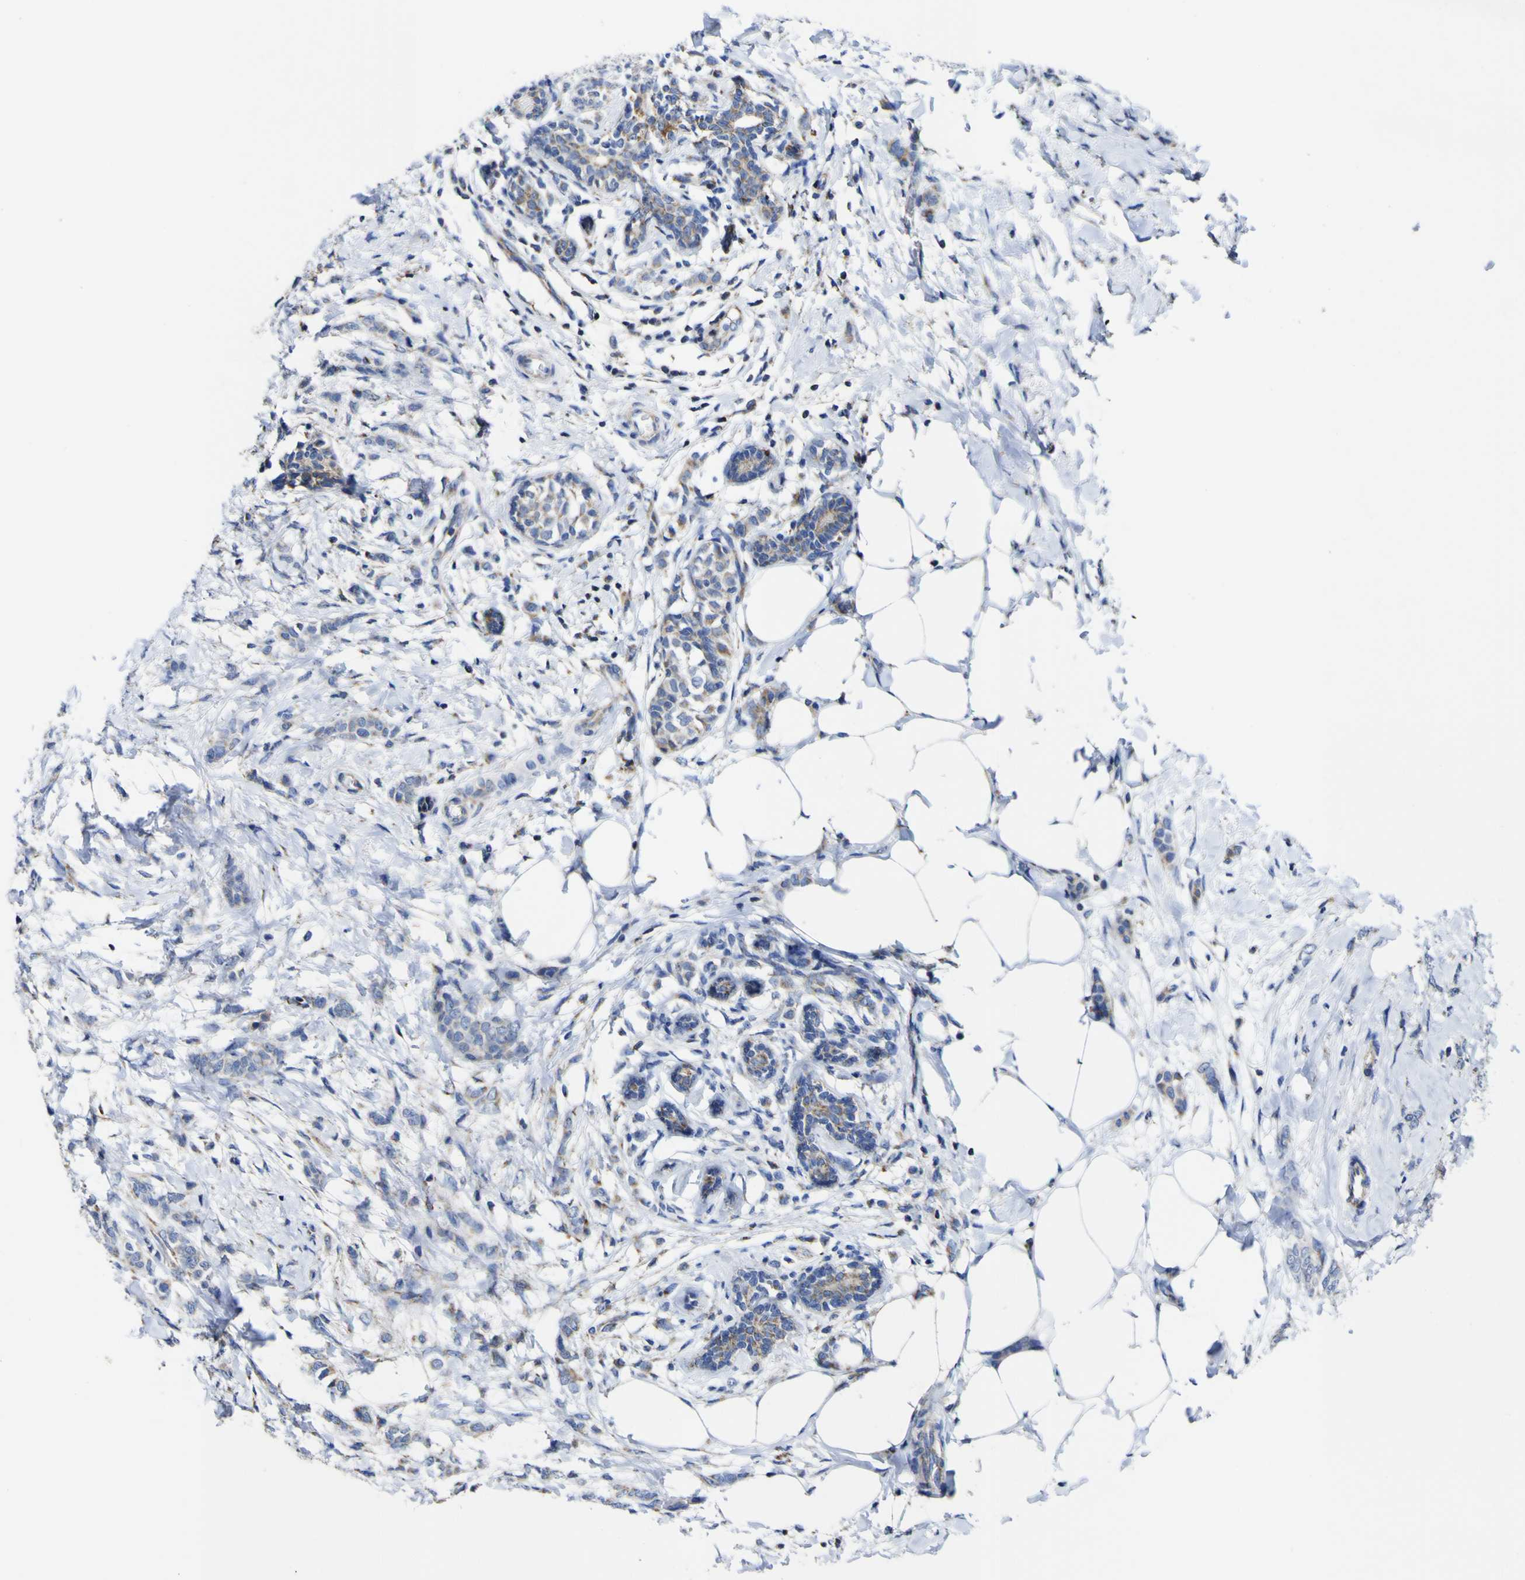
{"staining": {"intensity": "weak", "quantity": ">75%", "location": "cytoplasmic/membranous"}, "tissue": "breast cancer", "cell_type": "Tumor cells", "image_type": "cancer", "snomed": [{"axis": "morphology", "description": "Lobular carcinoma, in situ"}, {"axis": "morphology", "description": "Lobular carcinoma"}, {"axis": "topography", "description": "Breast"}], "caption": "DAB (3,3'-diaminobenzidine) immunohistochemical staining of breast cancer (lobular carcinoma in situ) demonstrates weak cytoplasmic/membranous protein expression in approximately >75% of tumor cells.", "gene": "CCDC90B", "patient": {"sex": "female", "age": 41}}